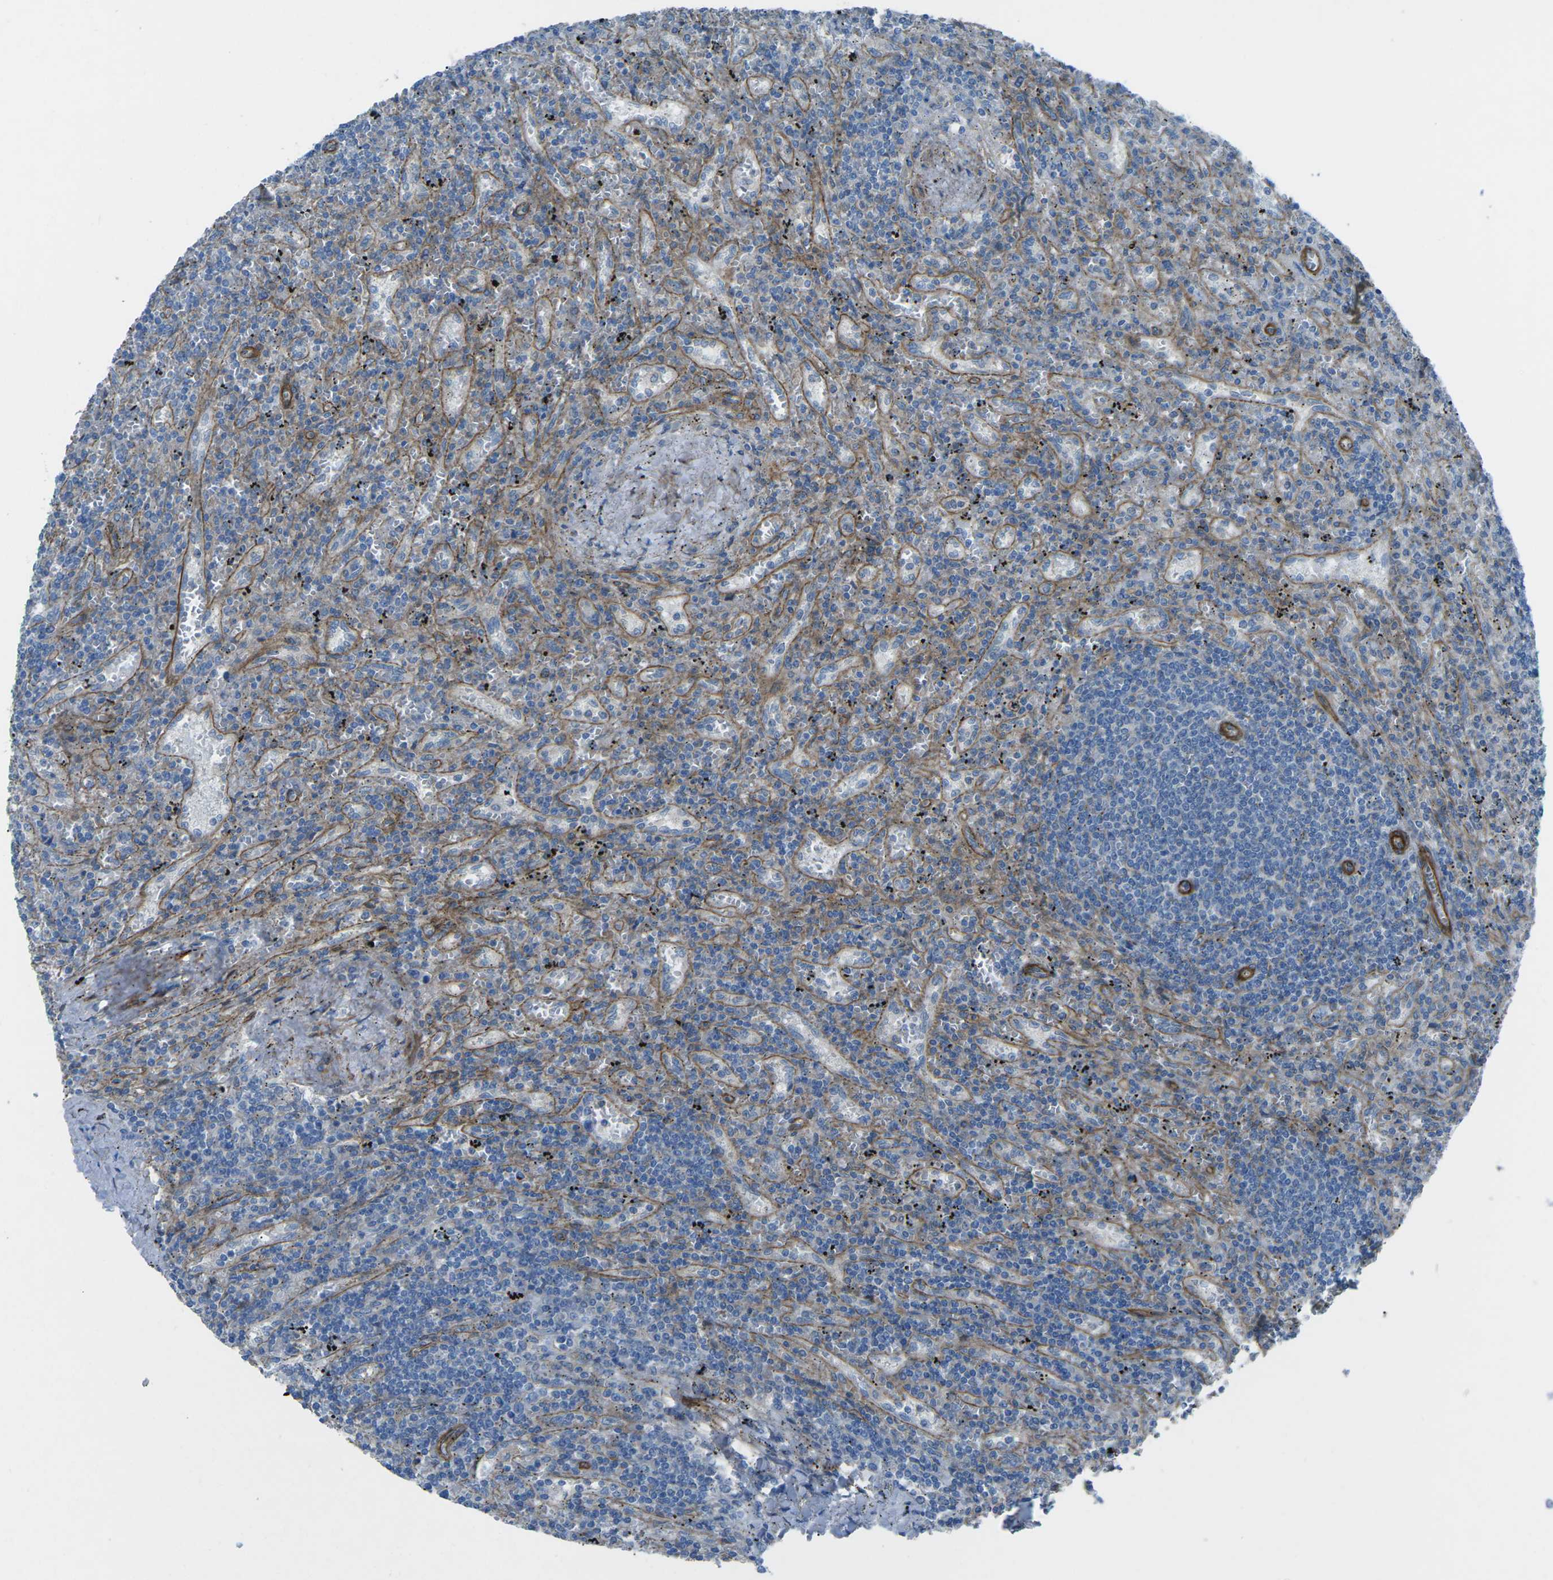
{"staining": {"intensity": "negative", "quantity": "none", "location": "none"}, "tissue": "lymphoma", "cell_type": "Tumor cells", "image_type": "cancer", "snomed": [{"axis": "morphology", "description": "Malignant lymphoma, non-Hodgkin's type, Low grade"}, {"axis": "topography", "description": "Spleen"}], "caption": "A high-resolution image shows immunohistochemistry (IHC) staining of malignant lymphoma, non-Hodgkin's type (low-grade), which reveals no significant positivity in tumor cells.", "gene": "UTRN", "patient": {"sex": "male", "age": 76}}